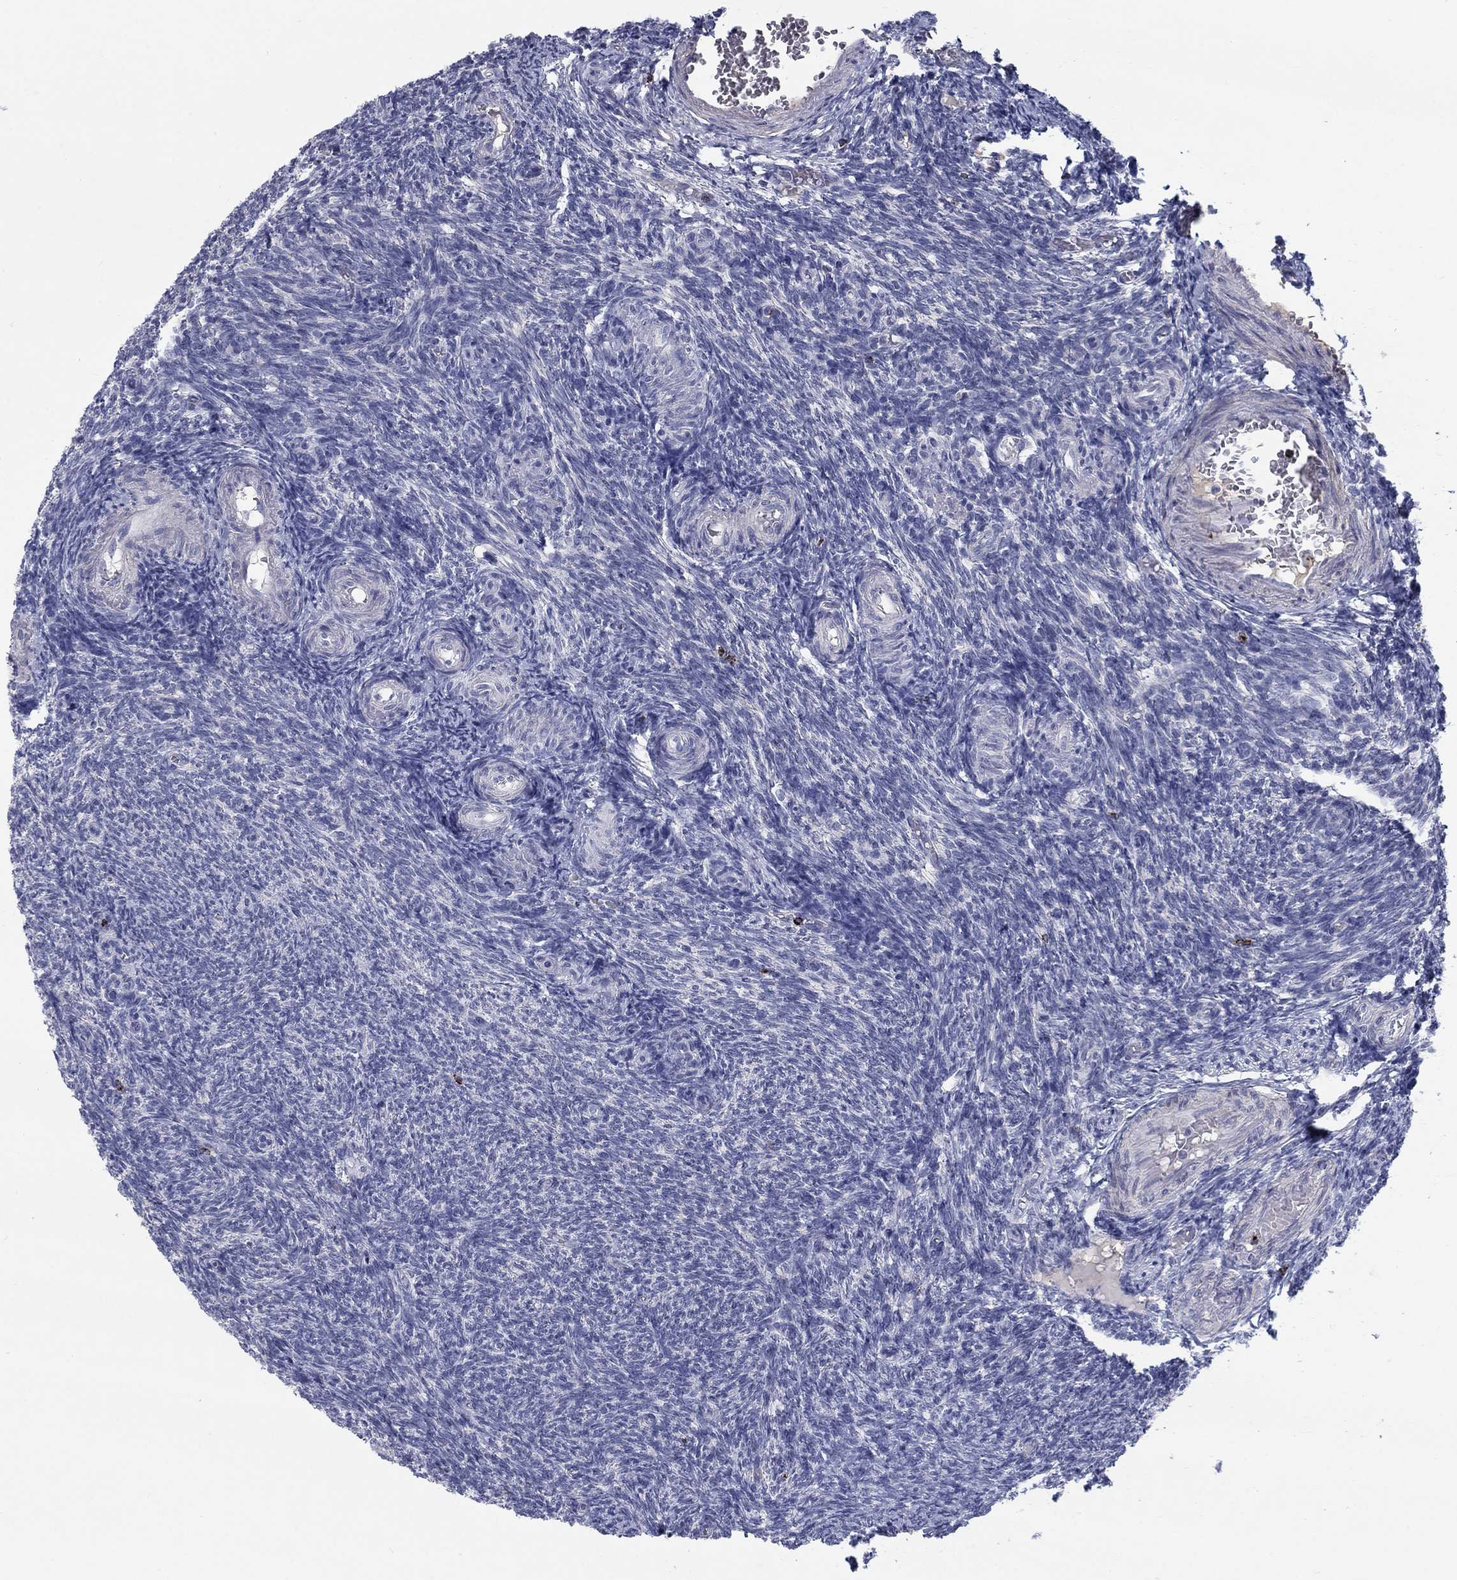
{"staining": {"intensity": "negative", "quantity": "none", "location": "none"}, "tissue": "ovary", "cell_type": "Follicle cells", "image_type": "normal", "snomed": [{"axis": "morphology", "description": "Normal tissue, NOS"}, {"axis": "topography", "description": "Ovary"}], "caption": "Protein analysis of benign ovary exhibits no significant positivity in follicle cells.", "gene": "GZMA", "patient": {"sex": "female", "age": 39}}